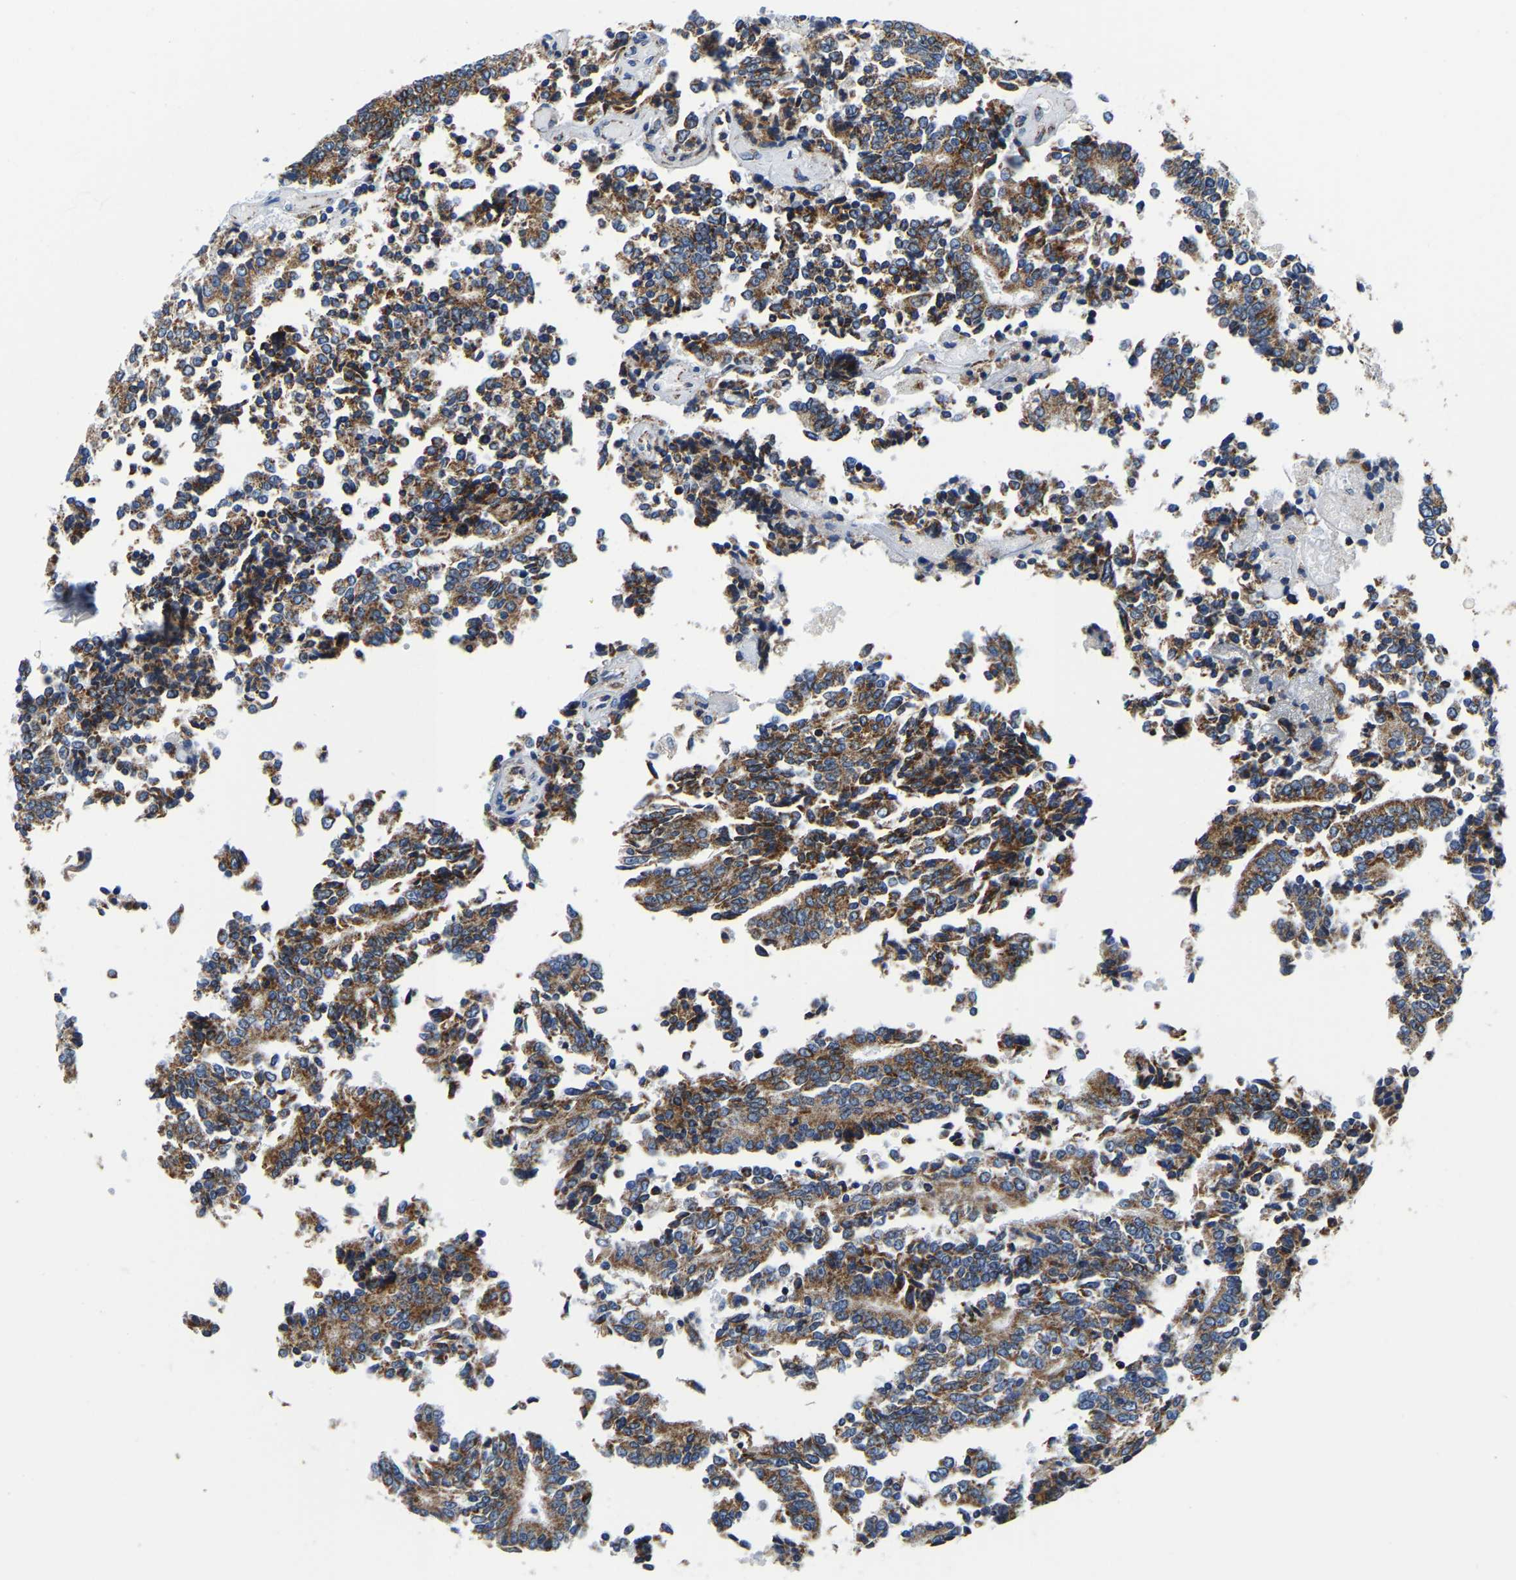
{"staining": {"intensity": "moderate", "quantity": ">75%", "location": "cytoplasmic/membranous"}, "tissue": "prostate cancer", "cell_type": "Tumor cells", "image_type": "cancer", "snomed": [{"axis": "morphology", "description": "Normal tissue, NOS"}, {"axis": "morphology", "description": "Adenocarcinoma, High grade"}, {"axis": "topography", "description": "Prostate"}, {"axis": "topography", "description": "Seminal veicle"}], "caption": "About >75% of tumor cells in prostate cancer (adenocarcinoma (high-grade)) exhibit moderate cytoplasmic/membranous protein positivity as visualized by brown immunohistochemical staining.", "gene": "SFXN1", "patient": {"sex": "male", "age": 55}}